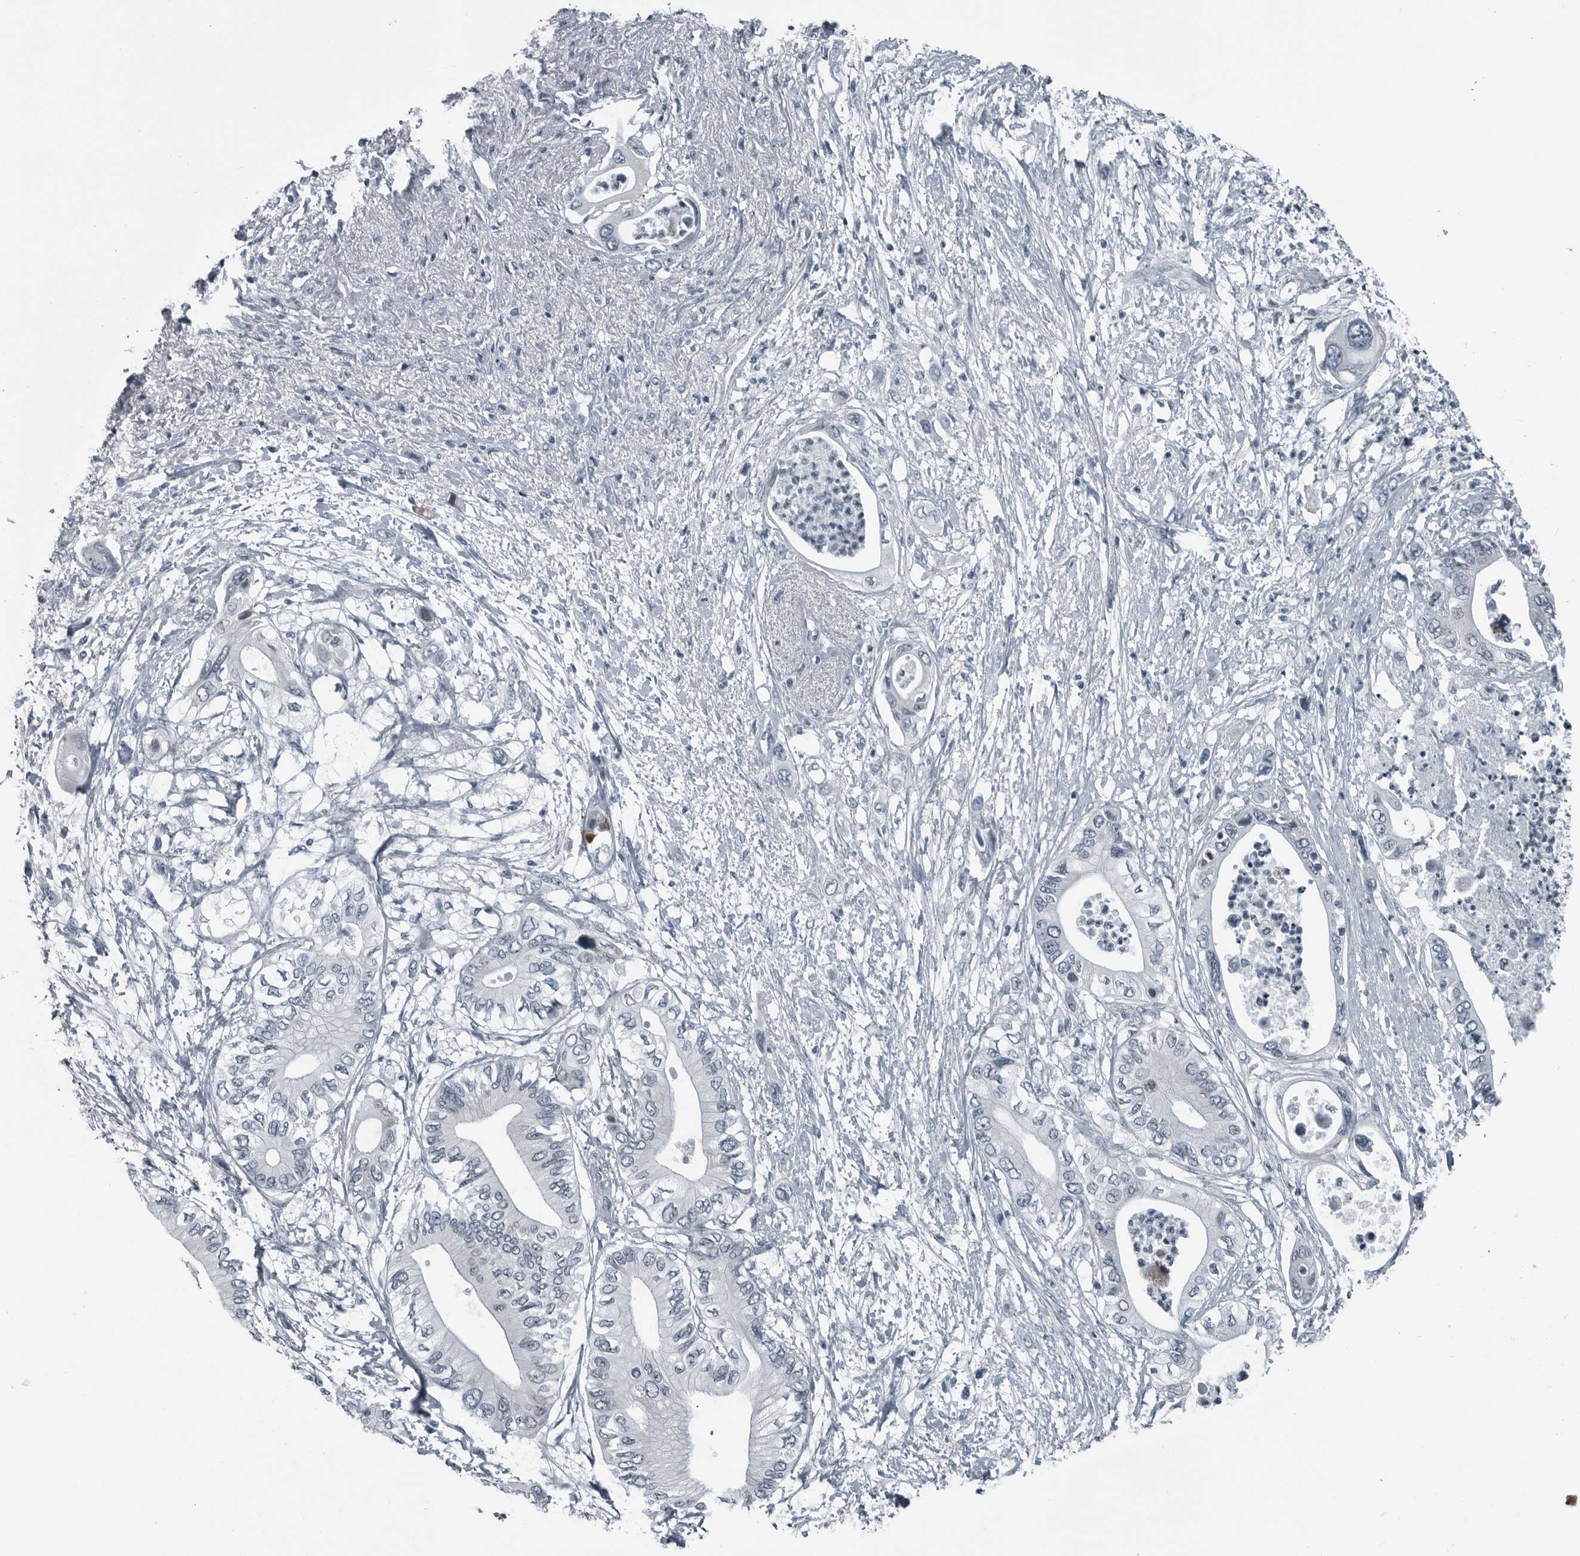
{"staining": {"intensity": "negative", "quantity": "none", "location": "none"}, "tissue": "pancreatic cancer", "cell_type": "Tumor cells", "image_type": "cancer", "snomed": [{"axis": "morphology", "description": "Adenocarcinoma, NOS"}, {"axis": "topography", "description": "Pancreas"}], "caption": "This is an immunohistochemistry photomicrograph of human pancreatic cancer. There is no expression in tumor cells.", "gene": "DNAAF11", "patient": {"sex": "male", "age": 66}}